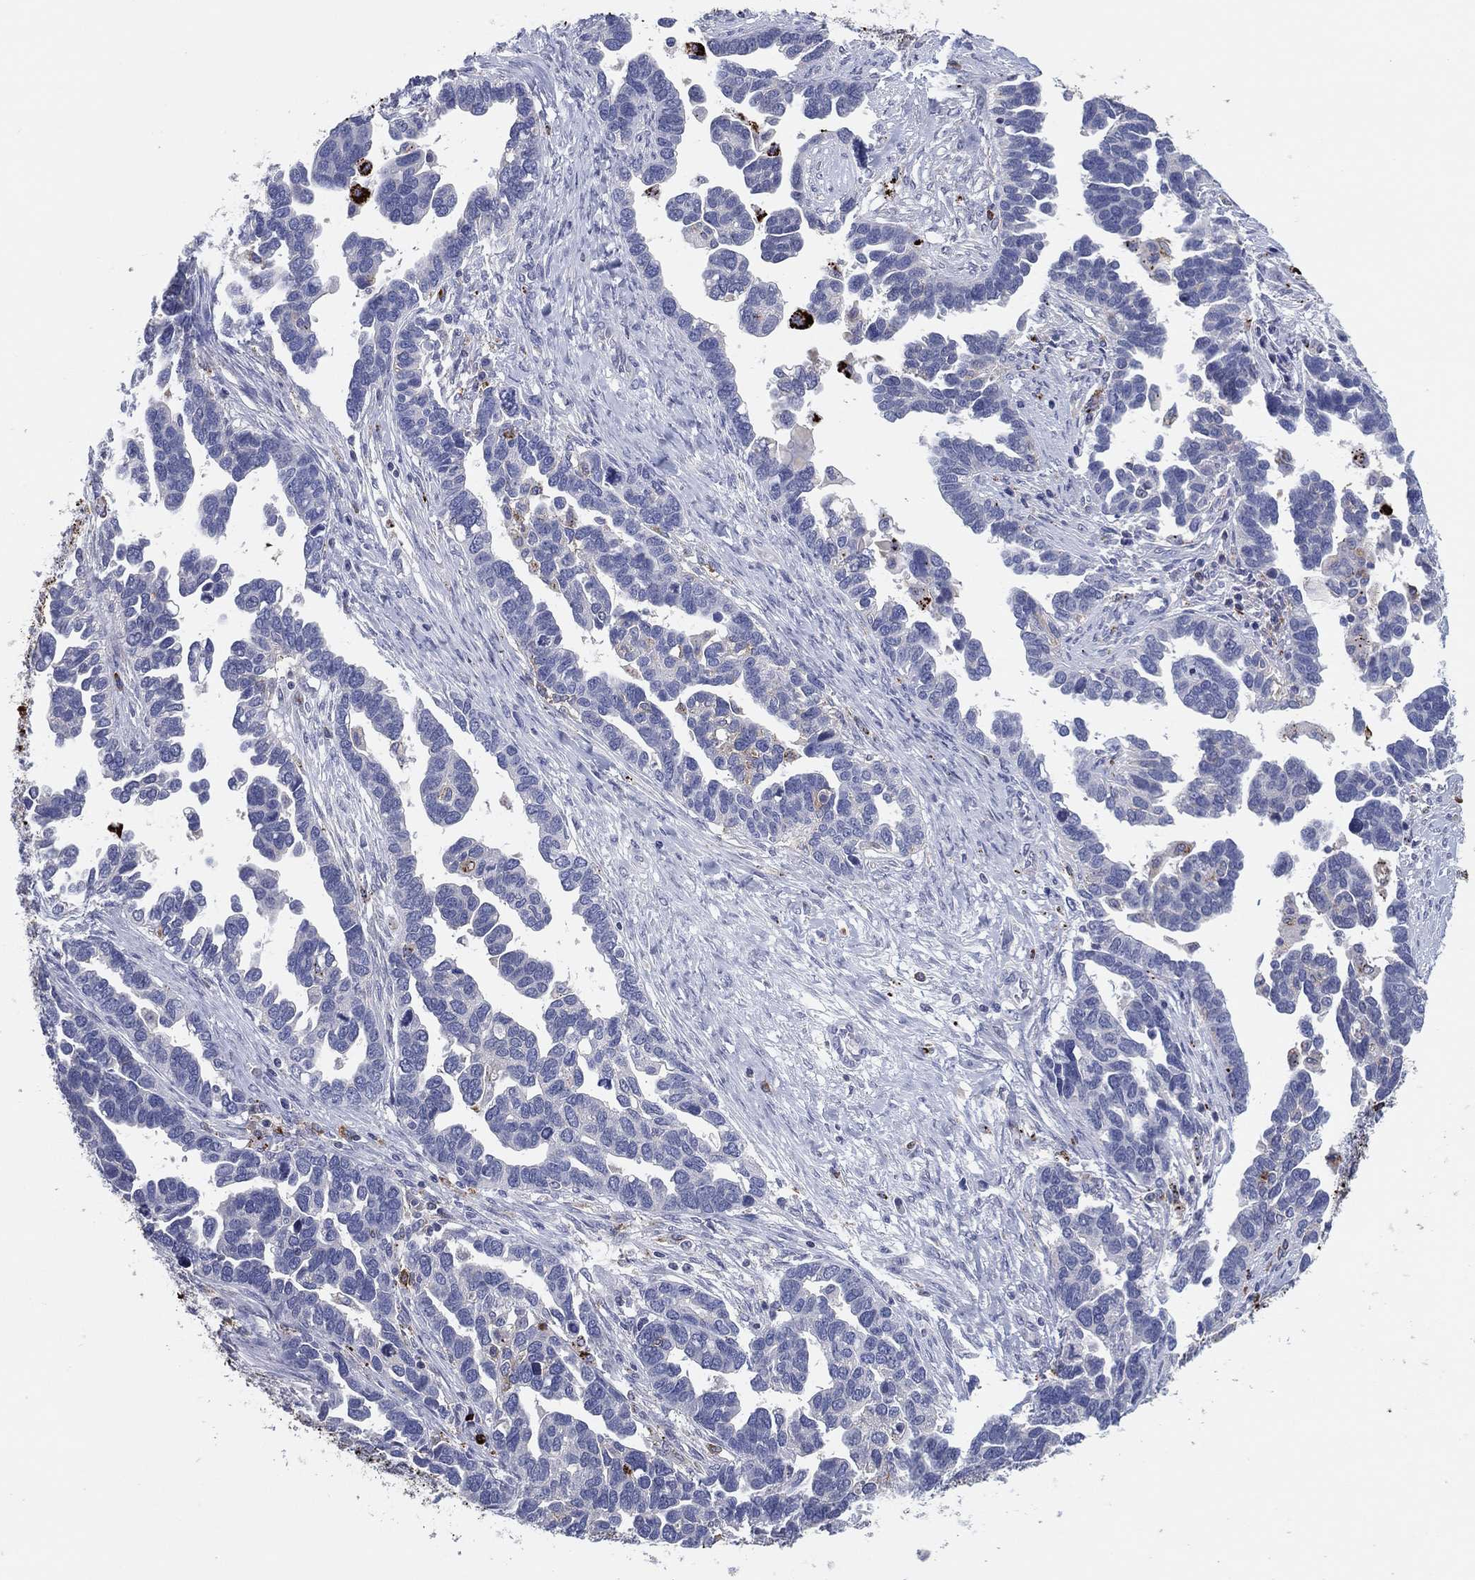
{"staining": {"intensity": "negative", "quantity": "none", "location": "none"}, "tissue": "ovarian cancer", "cell_type": "Tumor cells", "image_type": "cancer", "snomed": [{"axis": "morphology", "description": "Cystadenocarcinoma, serous, NOS"}, {"axis": "topography", "description": "Ovary"}], "caption": "An immunohistochemistry micrograph of serous cystadenocarcinoma (ovarian) is shown. There is no staining in tumor cells of serous cystadenocarcinoma (ovarian).", "gene": "PLAC8", "patient": {"sex": "female", "age": 54}}